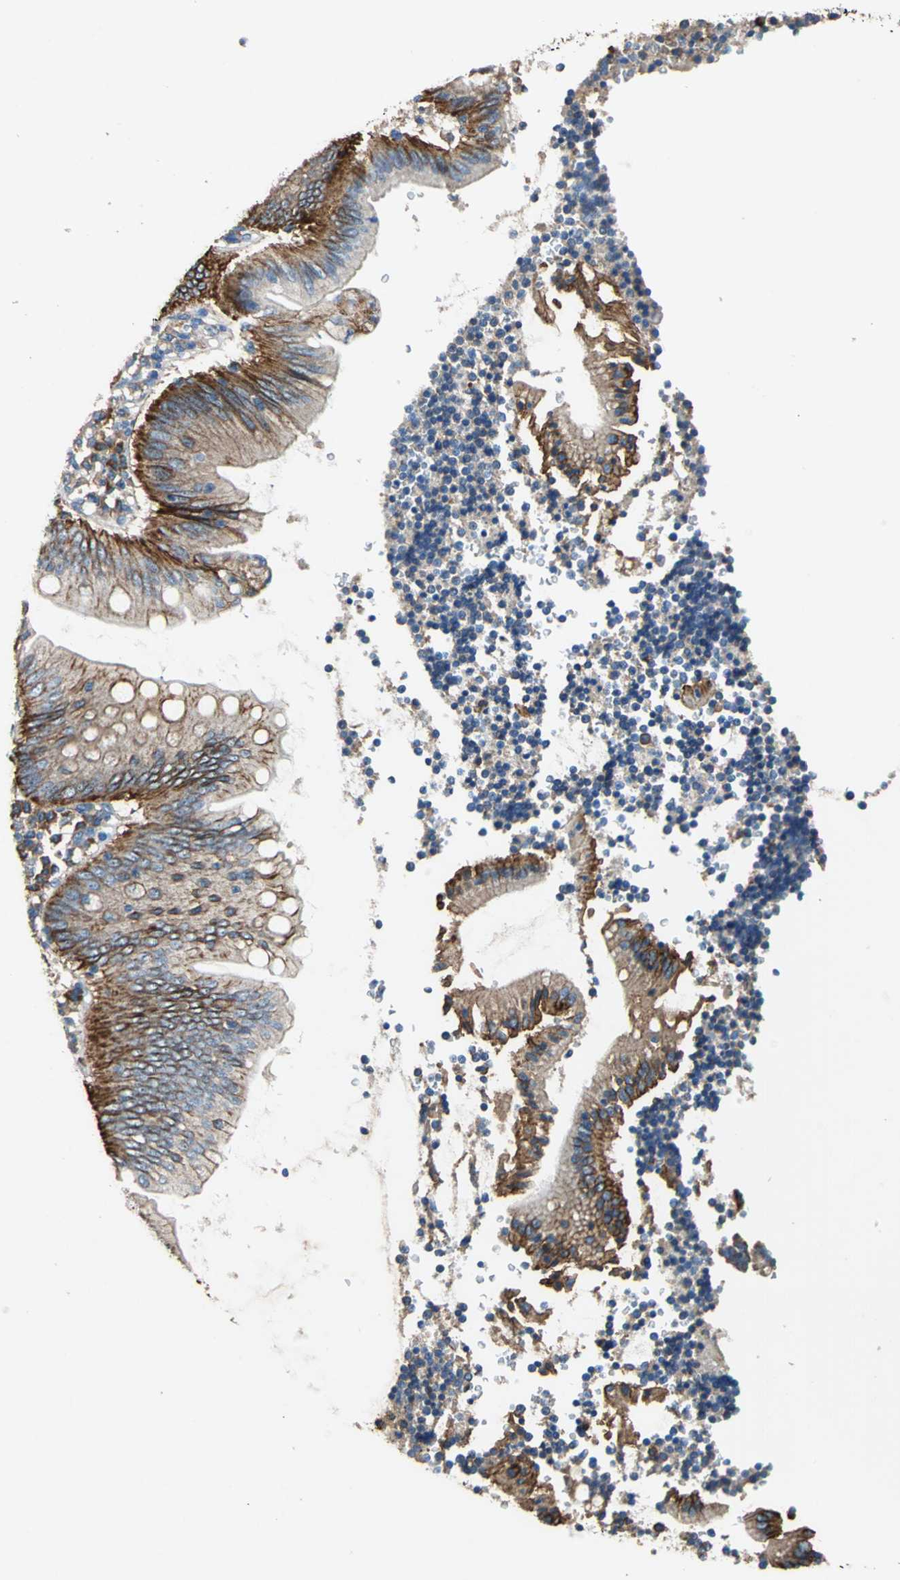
{"staining": {"intensity": "strong", "quantity": ">75%", "location": "cytoplasmic/membranous"}, "tissue": "appendix", "cell_type": "Glandular cells", "image_type": "normal", "snomed": [{"axis": "morphology", "description": "Normal tissue, NOS"}, {"axis": "morphology", "description": "Inflammation, NOS"}, {"axis": "topography", "description": "Appendix"}], "caption": "About >75% of glandular cells in unremarkable human appendix reveal strong cytoplasmic/membranous protein staining as visualized by brown immunohistochemical staining.", "gene": "HEPH", "patient": {"sex": "male", "age": 46}}